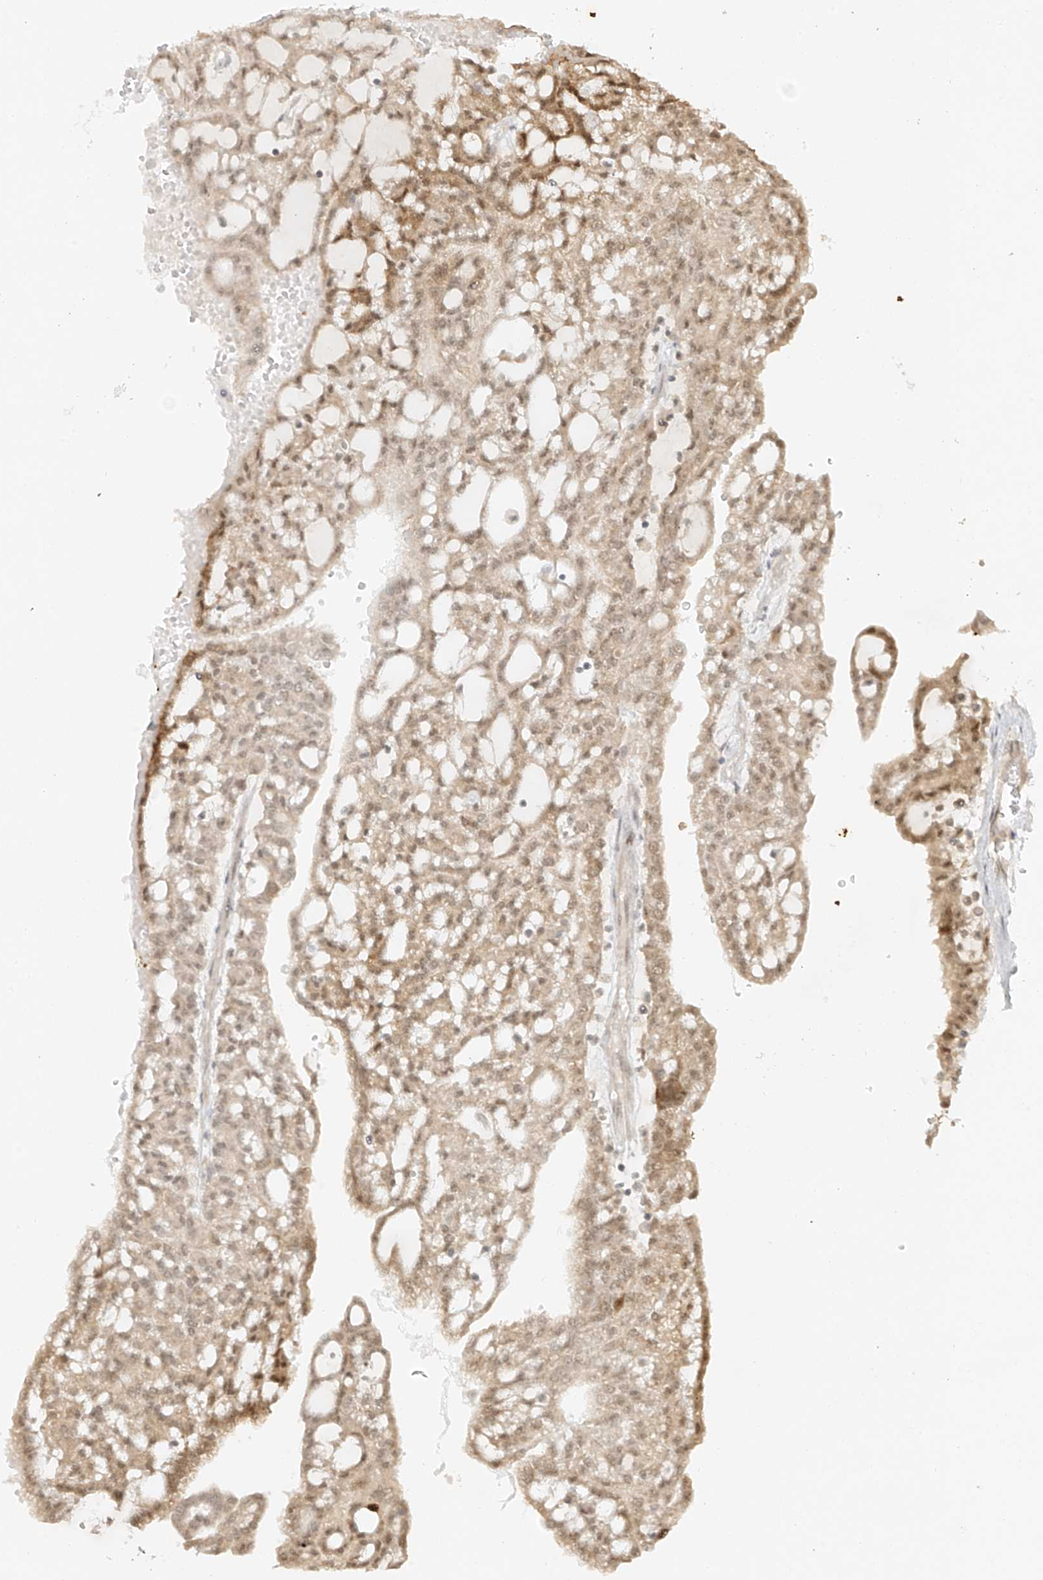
{"staining": {"intensity": "moderate", "quantity": ">75%", "location": "cytoplasmic/membranous,nuclear"}, "tissue": "renal cancer", "cell_type": "Tumor cells", "image_type": "cancer", "snomed": [{"axis": "morphology", "description": "Adenocarcinoma, NOS"}, {"axis": "topography", "description": "Kidney"}], "caption": "DAB (3,3'-diaminobenzidine) immunohistochemical staining of human renal cancer reveals moderate cytoplasmic/membranous and nuclear protein staining in about >75% of tumor cells.", "gene": "MIPEP", "patient": {"sex": "male", "age": 63}}